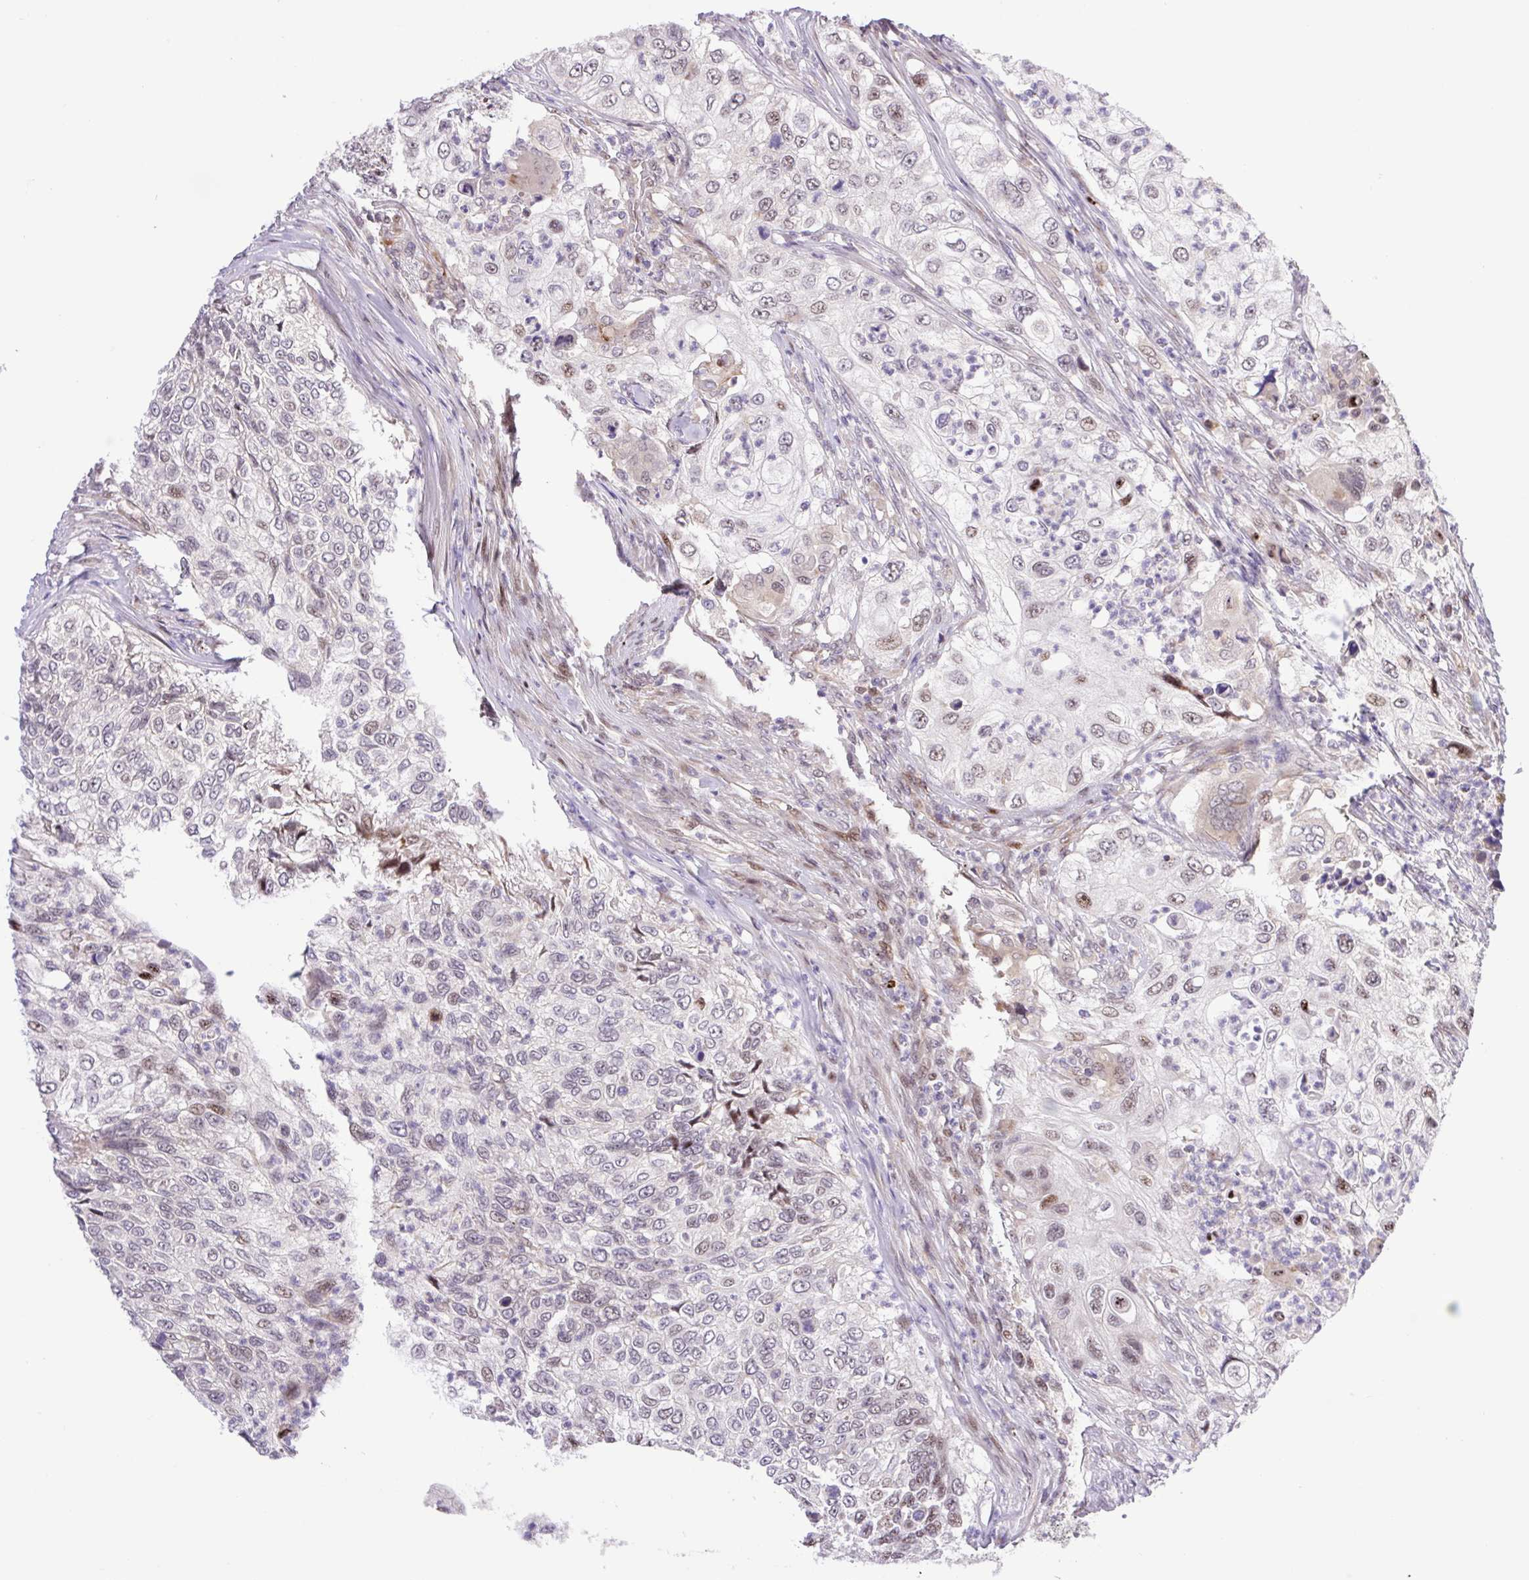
{"staining": {"intensity": "moderate", "quantity": "<25%", "location": "nuclear"}, "tissue": "urothelial cancer", "cell_type": "Tumor cells", "image_type": "cancer", "snomed": [{"axis": "morphology", "description": "Urothelial carcinoma, High grade"}, {"axis": "topography", "description": "Urinary bladder"}], "caption": "Urothelial carcinoma (high-grade) stained with a protein marker shows moderate staining in tumor cells.", "gene": "ERG", "patient": {"sex": "female", "age": 60}}